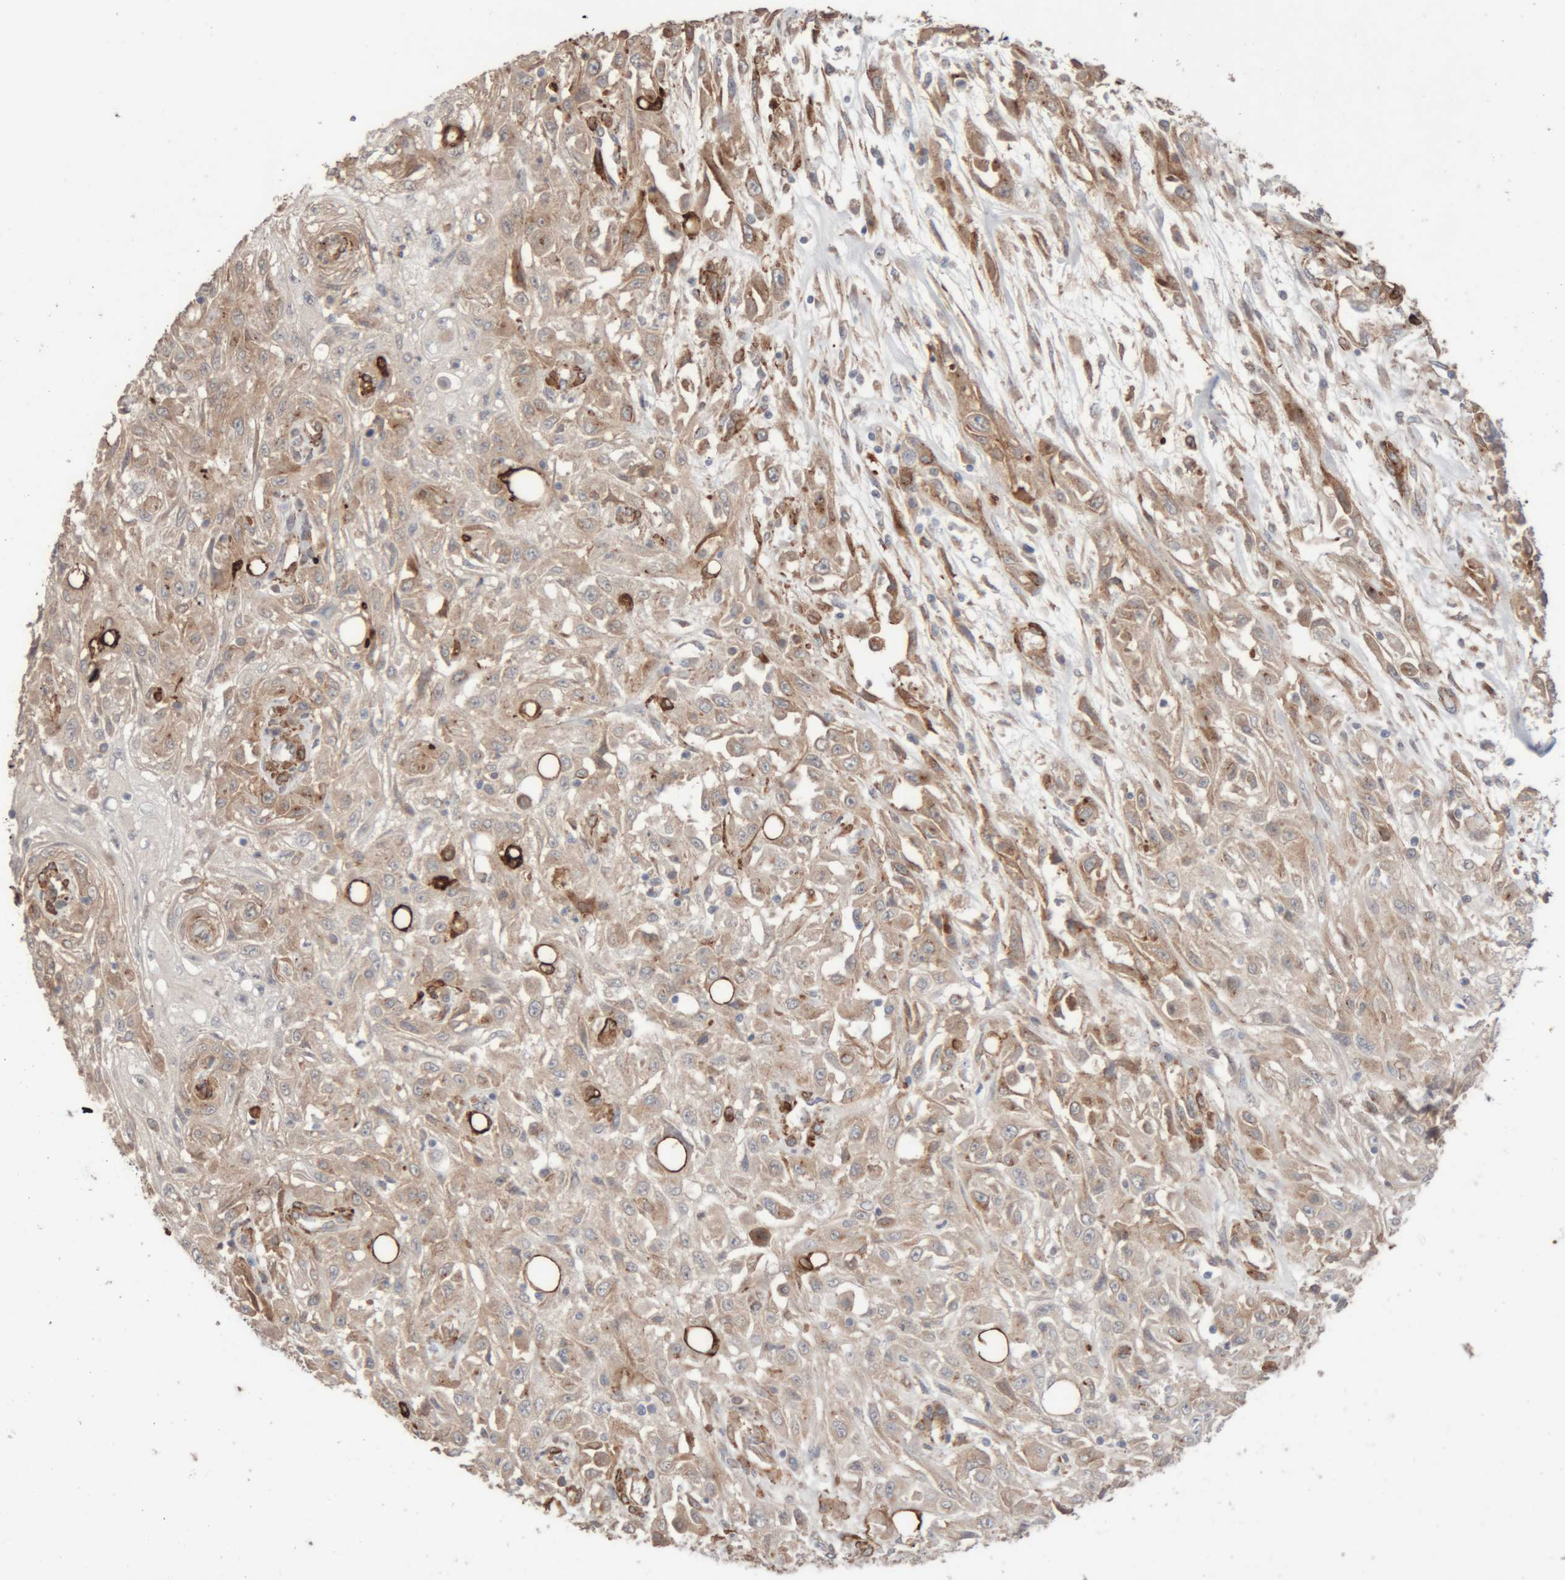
{"staining": {"intensity": "weak", "quantity": "25%-75%", "location": "cytoplasmic/membranous"}, "tissue": "skin cancer", "cell_type": "Tumor cells", "image_type": "cancer", "snomed": [{"axis": "morphology", "description": "Squamous cell carcinoma, NOS"}, {"axis": "morphology", "description": "Squamous cell carcinoma, metastatic, NOS"}, {"axis": "topography", "description": "Skin"}, {"axis": "topography", "description": "Lymph node"}], "caption": "Skin cancer (squamous cell carcinoma) tissue shows weak cytoplasmic/membranous expression in about 25%-75% of tumor cells, visualized by immunohistochemistry.", "gene": "RAB32", "patient": {"sex": "male", "age": 75}}